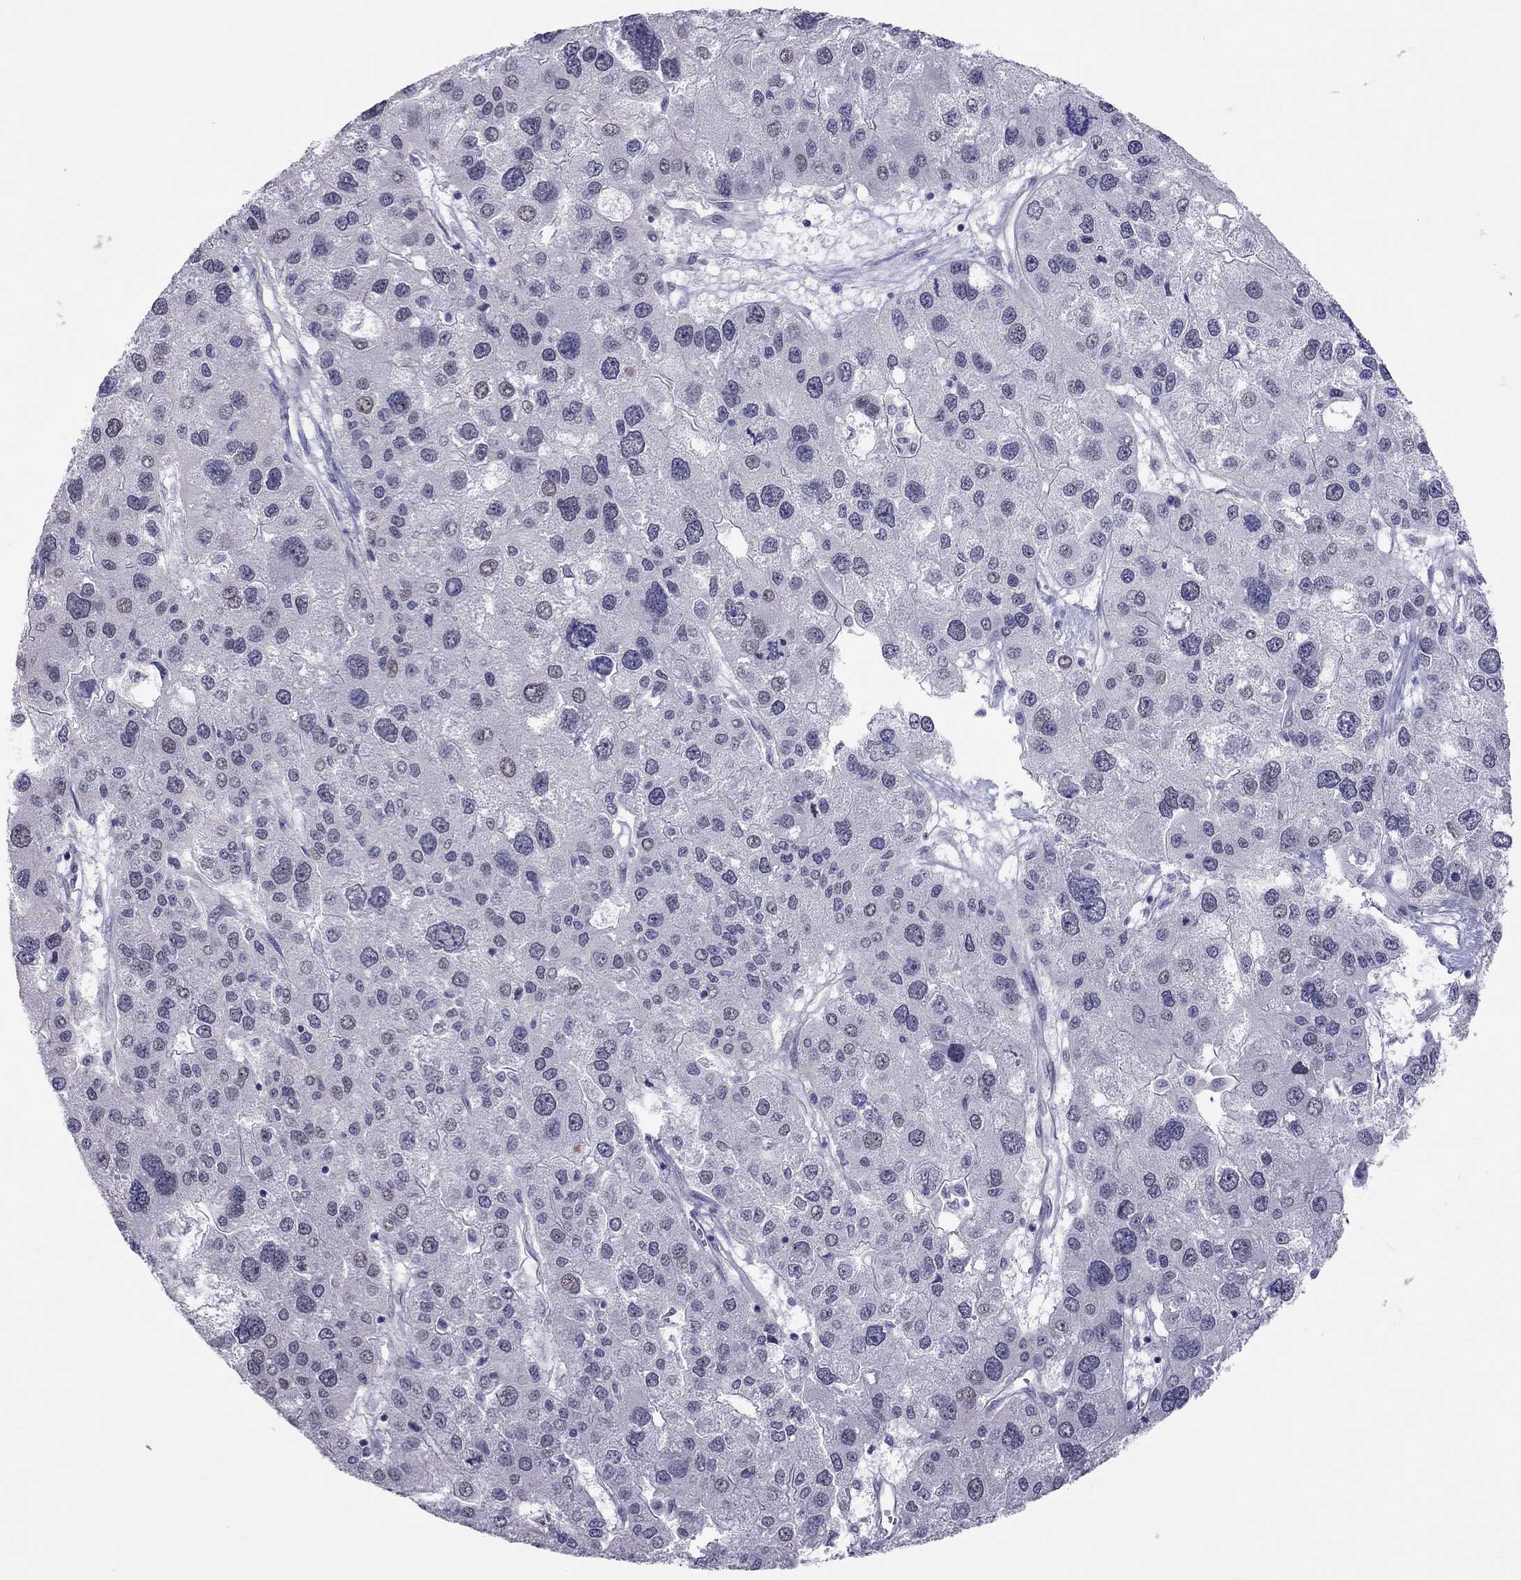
{"staining": {"intensity": "negative", "quantity": "none", "location": "none"}, "tissue": "liver cancer", "cell_type": "Tumor cells", "image_type": "cancer", "snomed": [{"axis": "morphology", "description": "Carcinoma, Hepatocellular, NOS"}, {"axis": "topography", "description": "Liver"}], "caption": "Immunohistochemistry (IHC) micrograph of liver hepatocellular carcinoma stained for a protein (brown), which displays no positivity in tumor cells. (Brightfield microscopy of DAB (3,3'-diaminobenzidine) immunohistochemistry at high magnification).", "gene": "JHY", "patient": {"sex": "male", "age": 73}}